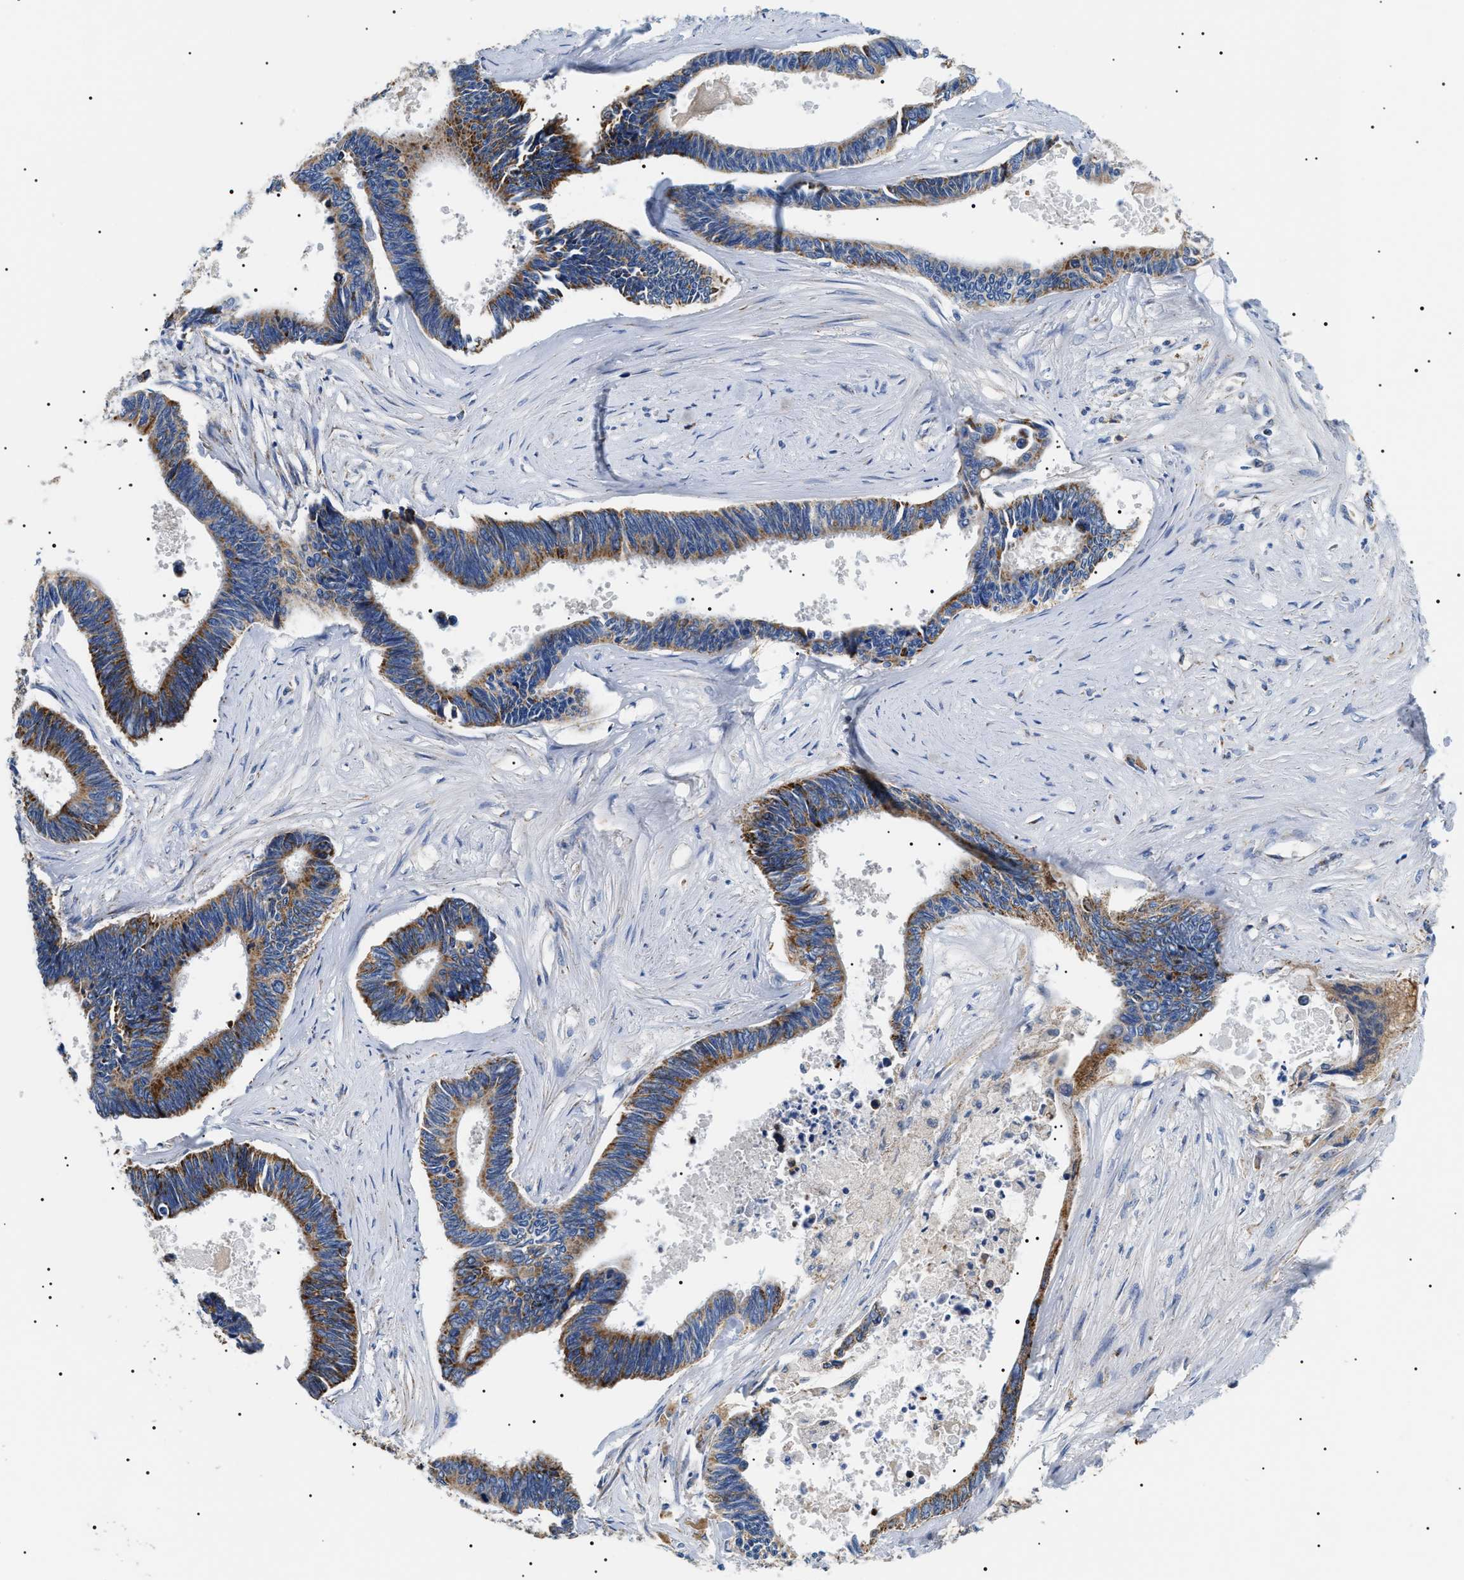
{"staining": {"intensity": "moderate", "quantity": ">75%", "location": "cytoplasmic/membranous"}, "tissue": "pancreatic cancer", "cell_type": "Tumor cells", "image_type": "cancer", "snomed": [{"axis": "morphology", "description": "Adenocarcinoma, NOS"}, {"axis": "topography", "description": "Pancreas"}], "caption": "Tumor cells demonstrate medium levels of moderate cytoplasmic/membranous staining in approximately >75% of cells in human pancreatic cancer (adenocarcinoma). (DAB (3,3'-diaminobenzidine) IHC, brown staining for protein, blue staining for nuclei).", "gene": "OXSM", "patient": {"sex": "female", "age": 70}}